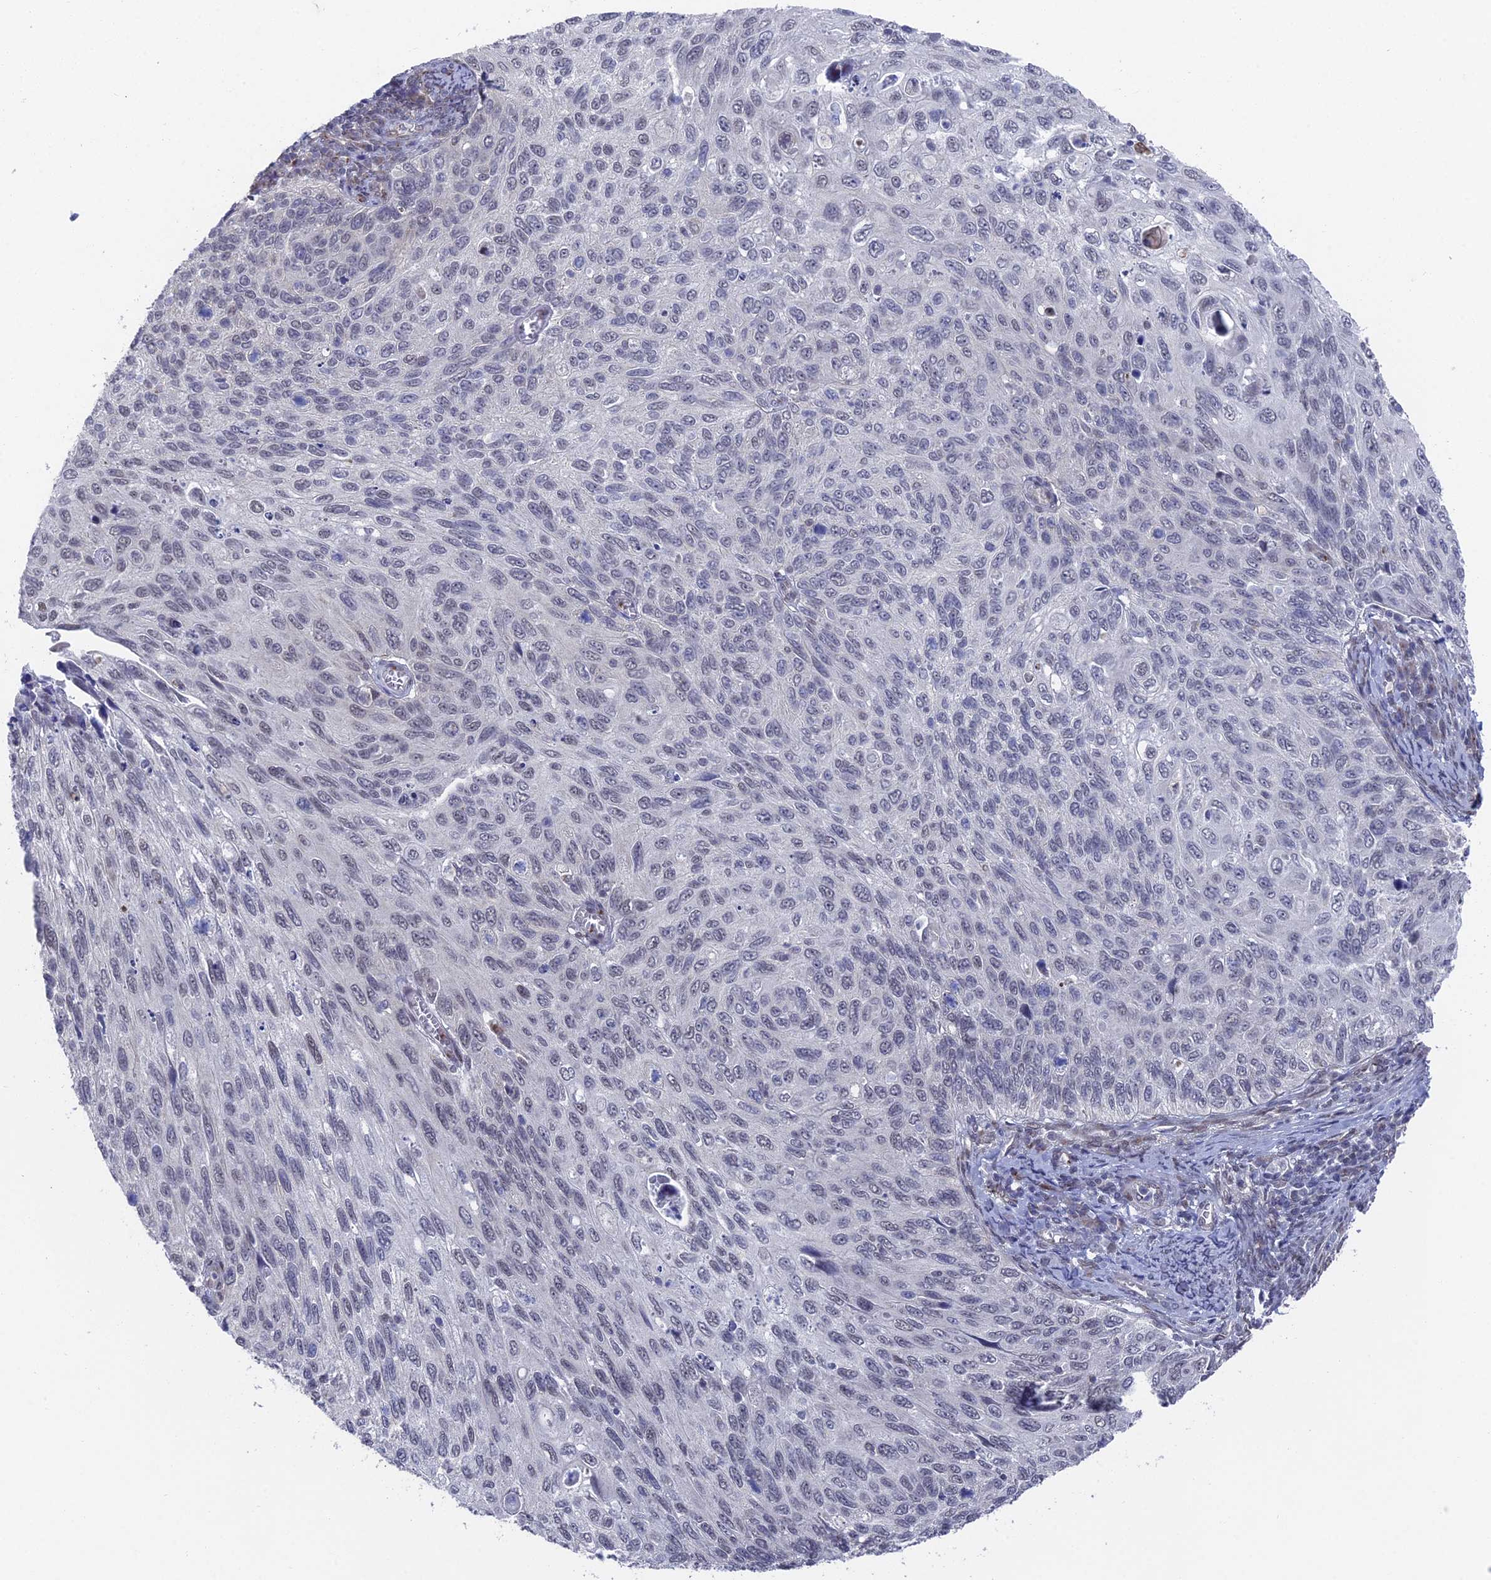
{"staining": {"intensity": "weak", "quantity": "<25%", "location": "nuclear"}, "tissue": "cervical cancer", "cell_type": "Tumor cells", "image_type": "cancer", "snomed": [{"axis": "morphology", "description": "Squamous cell carcinoma, NOS"}, {"axis": "topography", "description": "Cervix"}], "caption": "Histopathology image shows no significant protein staining in tumor cells of squamous cell carcinoma (cervical).", "gene": "FHIP2A", "patient": {"sex": "female", "age": 70}}